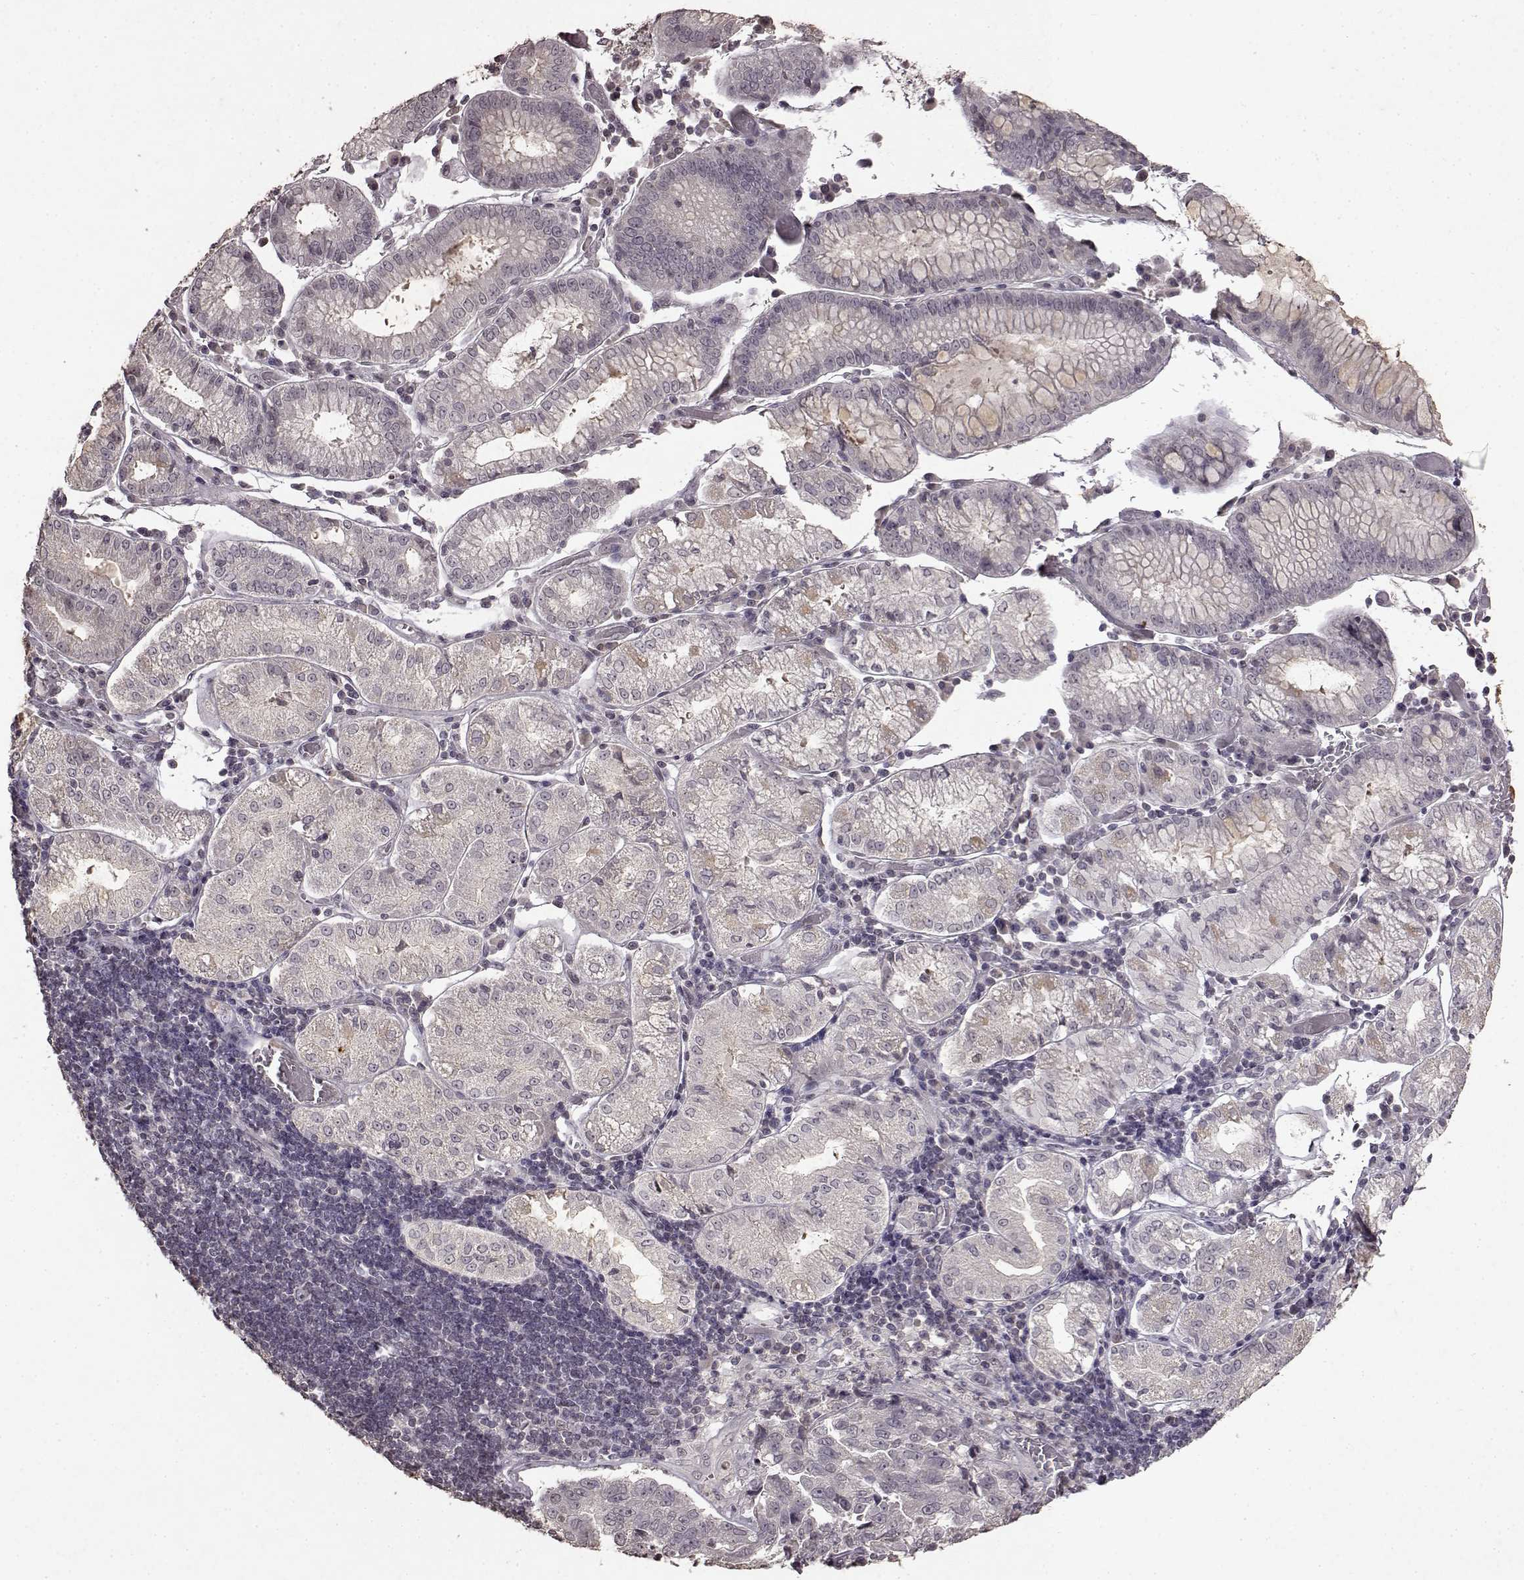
{"staining": {"intensity": "negative", "quantity": "none", "location": "none"}, "tissue": "stomach cancer", "cell_type": "Tumor cells", "image_type": "cancer", "snomed": [{"axis": "morphology", "description": "Adenocarcinoma, NOS"}, {"axis": "topography", "description": "Stomach"}], "caption": "This is an immunohistochemistry (IHC) image of stomach adenocarcinoma. There is no staining in tumor cells.", "gene": "LHB", "patient": {"sex": "male", "age": 93}}